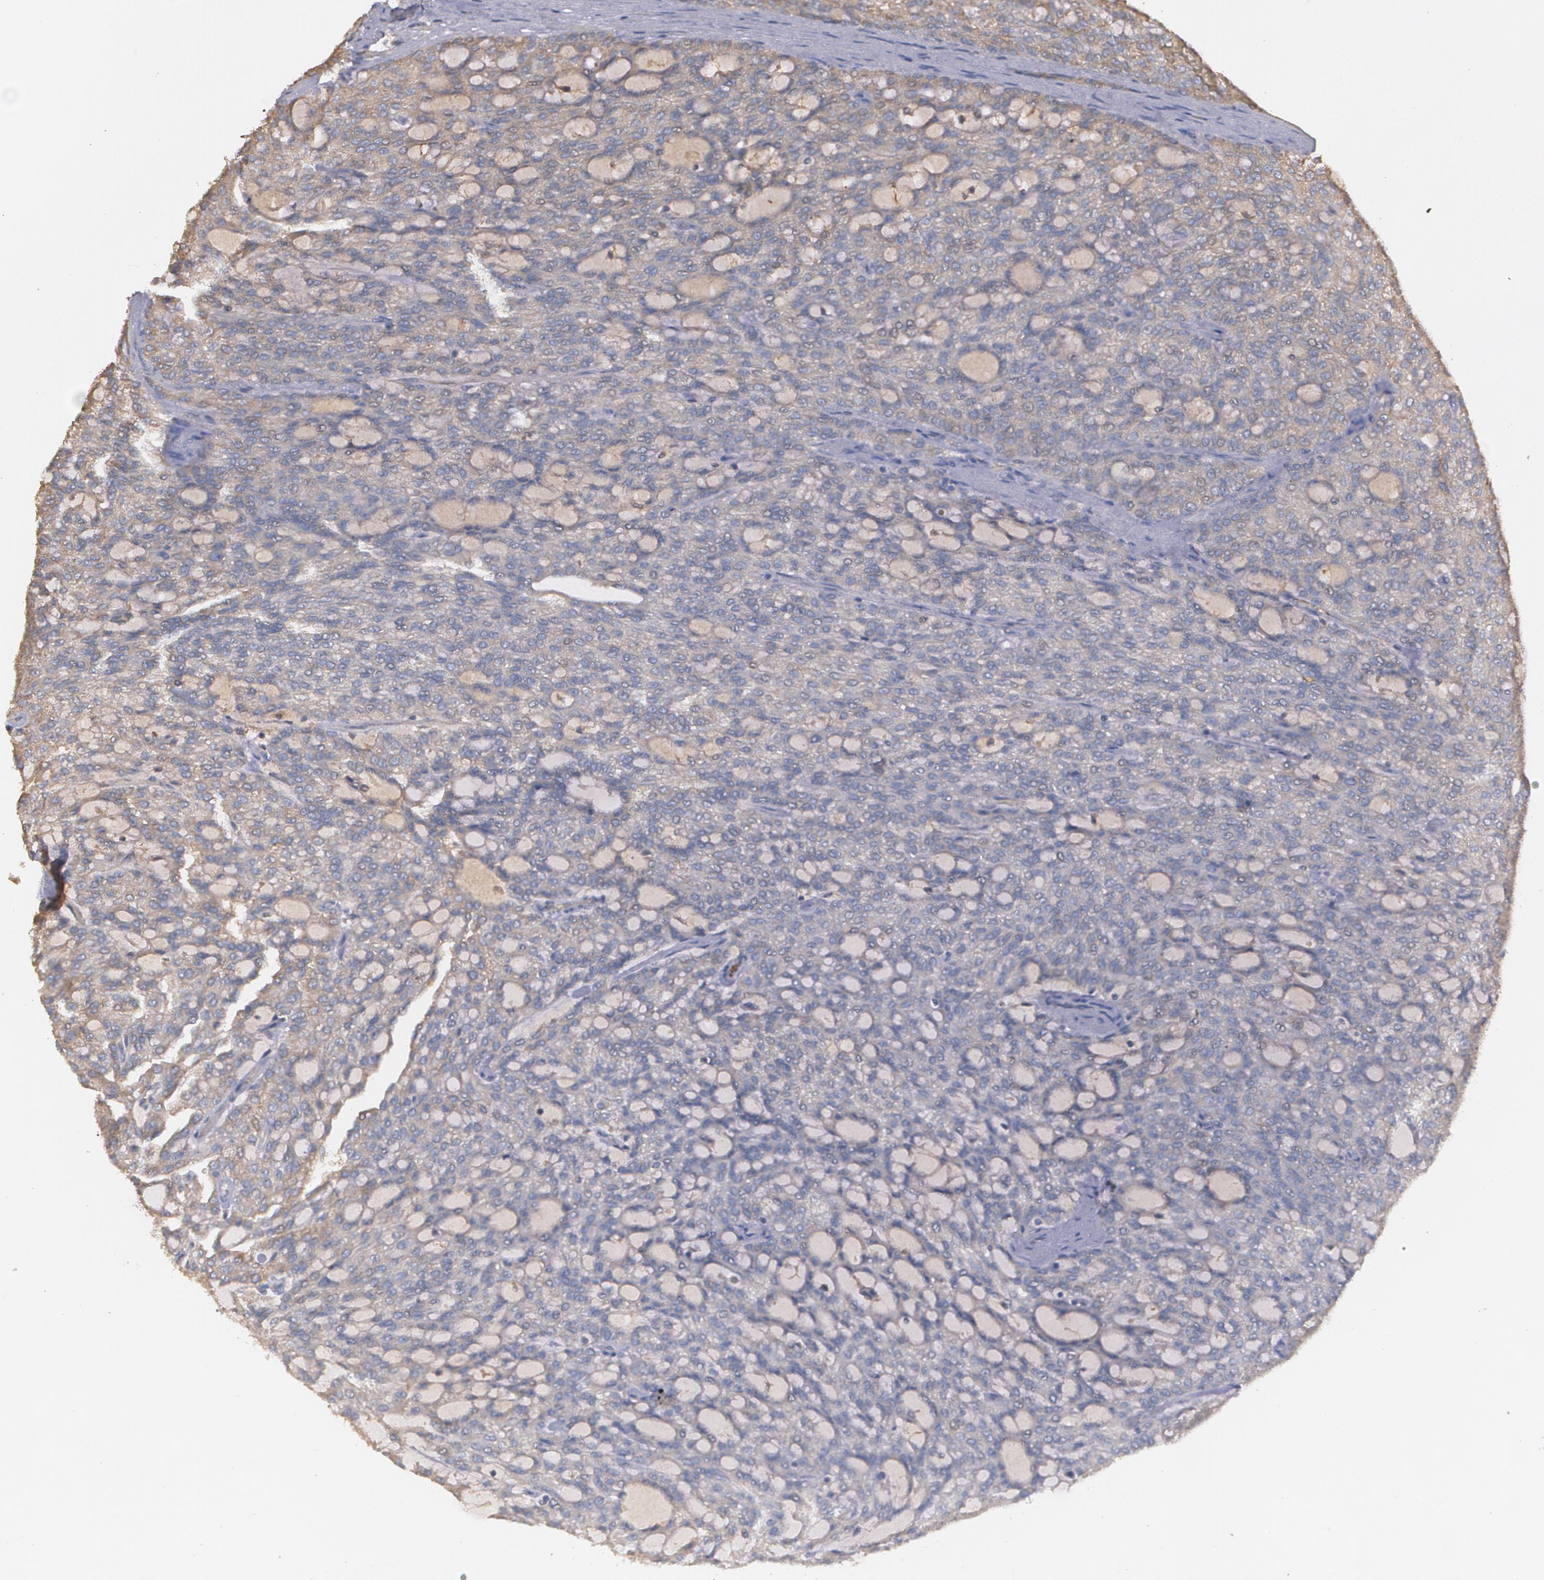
{"staining": {"intensity": "weak", "quantity": ">75%", "location": "cytoplasmic/membranous"}, "tissue": "renal cancer", "cell_type": "Tumor cells", "image_type": "cancer", "snomed": [{"axis": "morphology", "description": "Adenocarcinoma, NOS"}, {"axis": "topography", "description": "Kidney"}], "caption": "Immunohistochemistry image of neoplastic tissue: human renal cancer (adenocarcinoma) stained using immunohistochemistry reveals low levels of weak protein expression localized specifically in the cytoplasmic/membranous of tumor cells, appearing as a cytoplasmic/membranous brown color.", "gene": "PON1", "patient": {"sex": "male", "age": 63}}